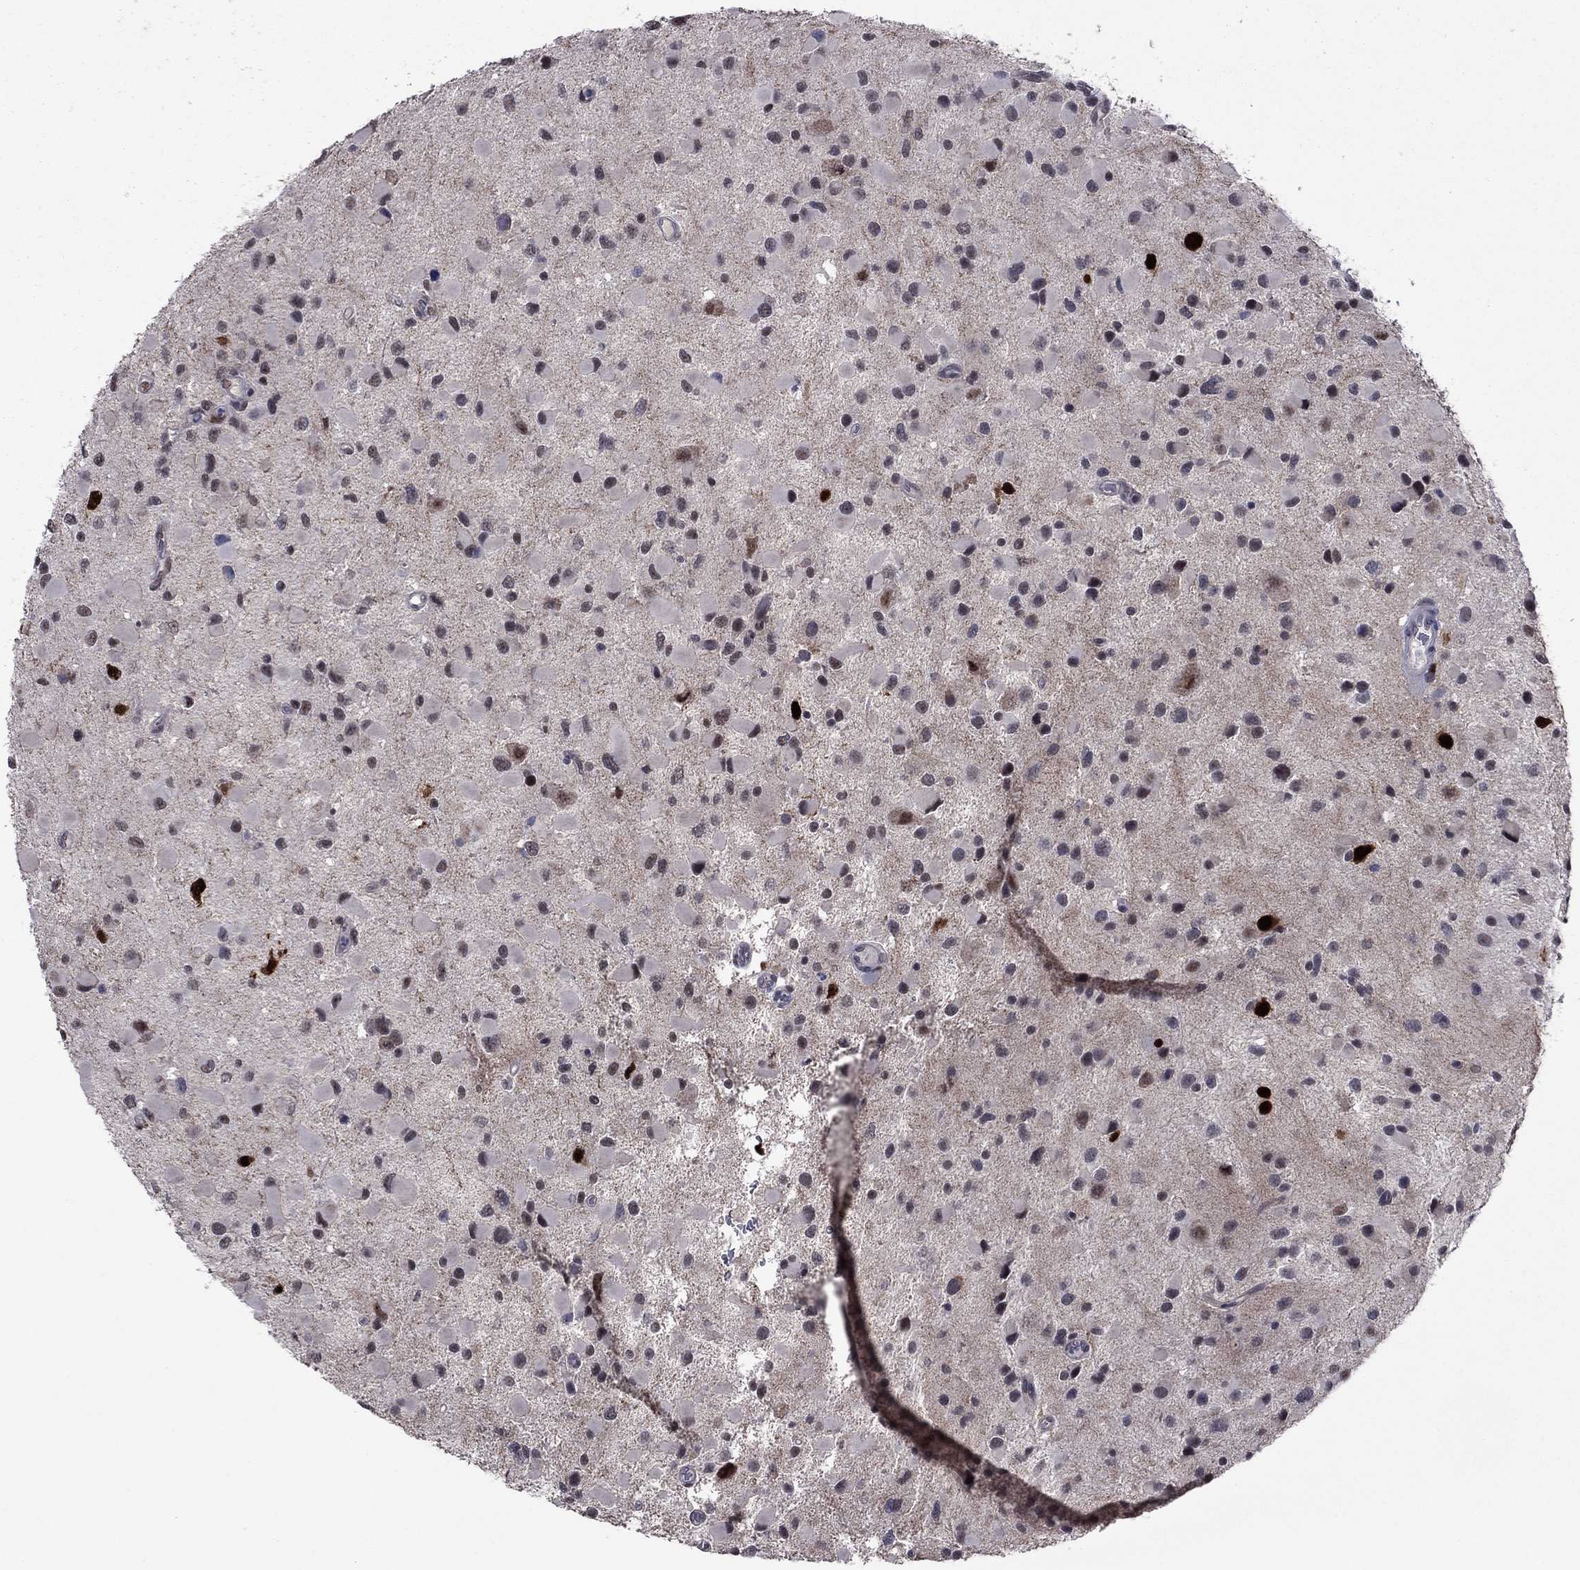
{"staining": {"intensity": "strong", "quantity": "<25%", "location": "nuclear"}, "tissue": "glioma", "cell_type": "Tumor cells", "image_type": "cancer", "snomed": [{"axis": "morphology", "description": "Glioma, malignant, Low grade"}, {"axis": "topography", "description": "Brain"}], "caption": "Glioma stained with a protein marker demonstrates strong staining in tumor cells.", "gene": "CDCA5", "patient": {"sex": "female", "age": 32}}